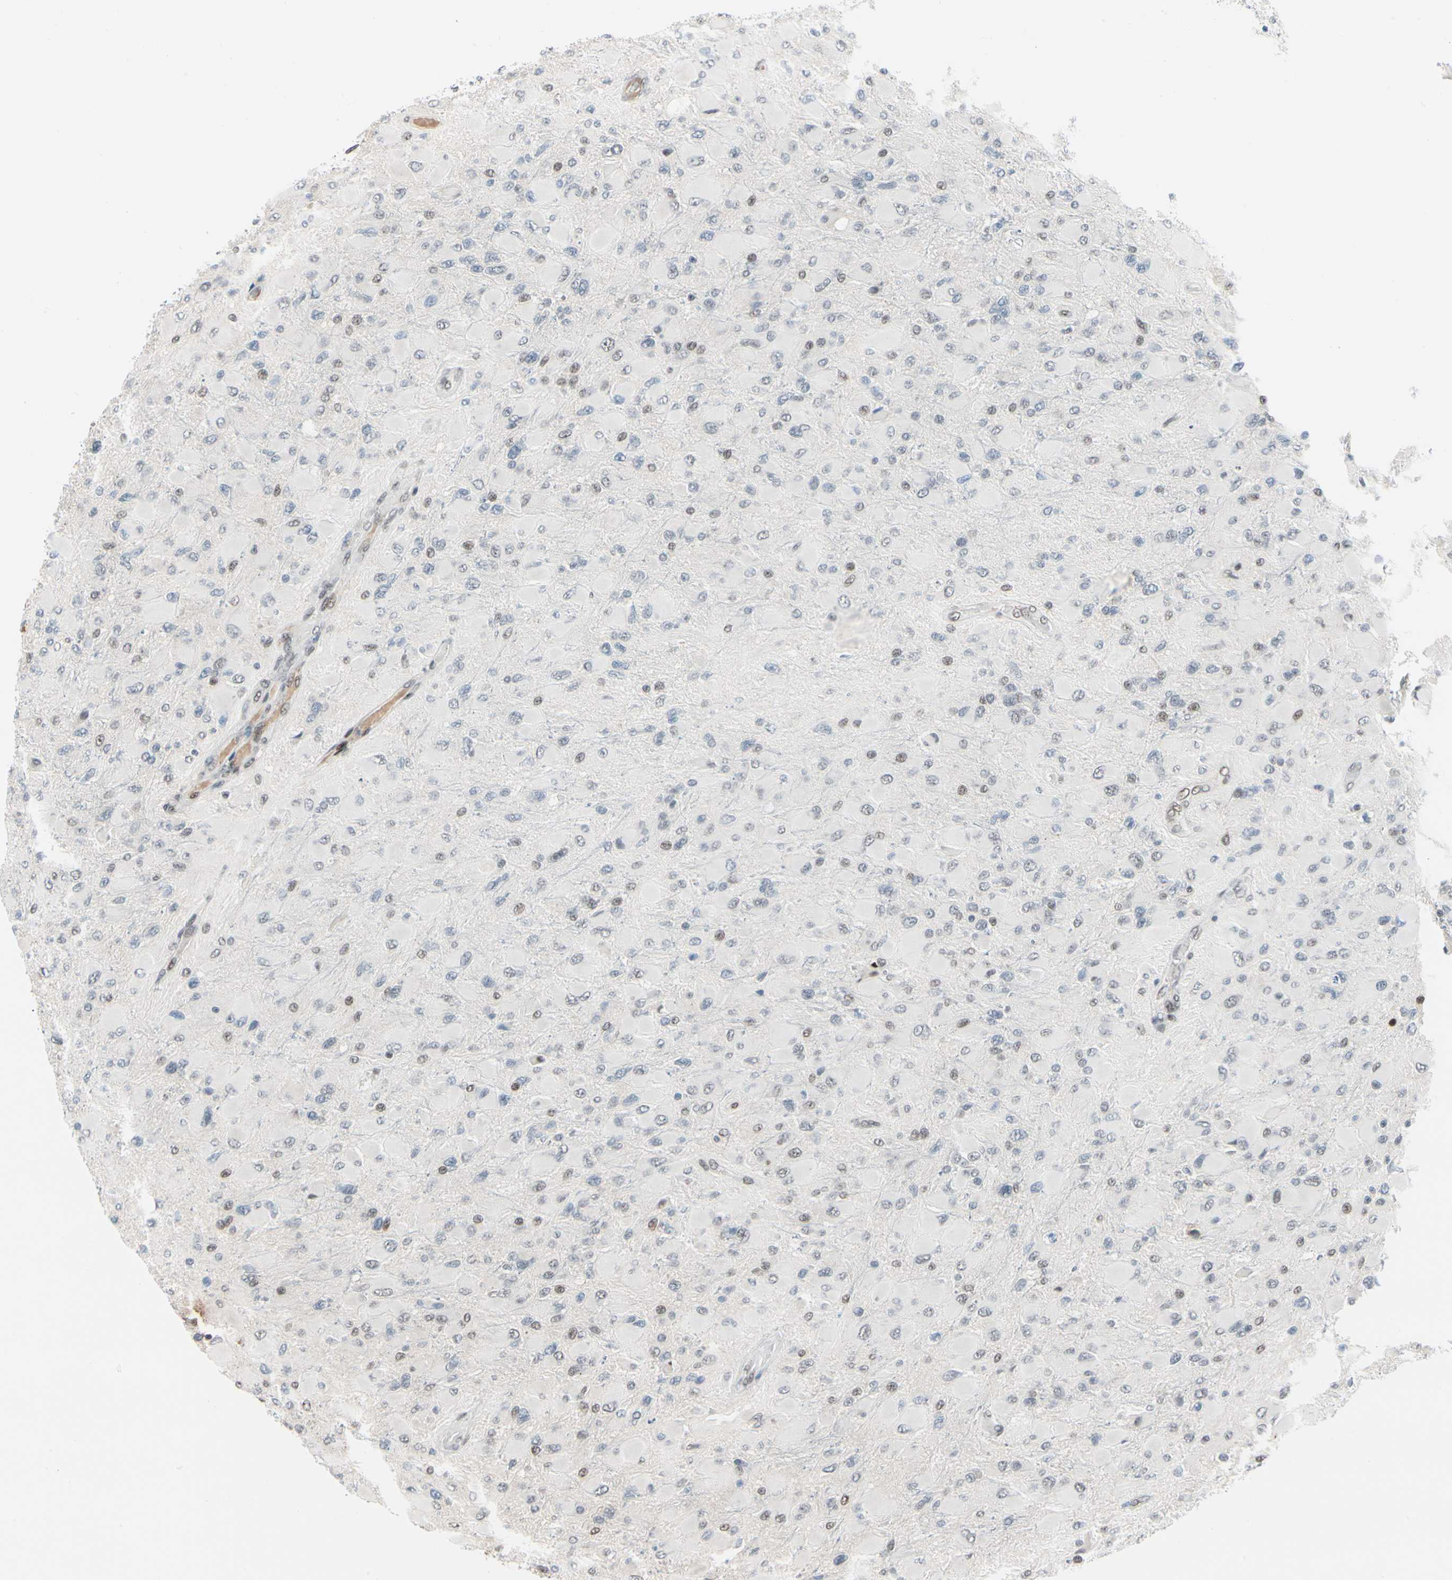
{"staining": {"intensity": "weak", "quantity": "<25%", "location": "nuclear"}, "tissue": "glioma", "cell_type": "Tumor cells", "image_type": "cancer", "snomed": [{"axis": "morphology", "description": "Glioma, malignant, High grade"}, {"axis": "topography", "description": "Cerebral cortex"}], "caption": "This is an immunohistochemistry photomicrograph of high-grade glioma (malignant). There is no expression in tumor cells.", "gene": "FOXO3", "patient": {"sex": "female", "age": 36}}